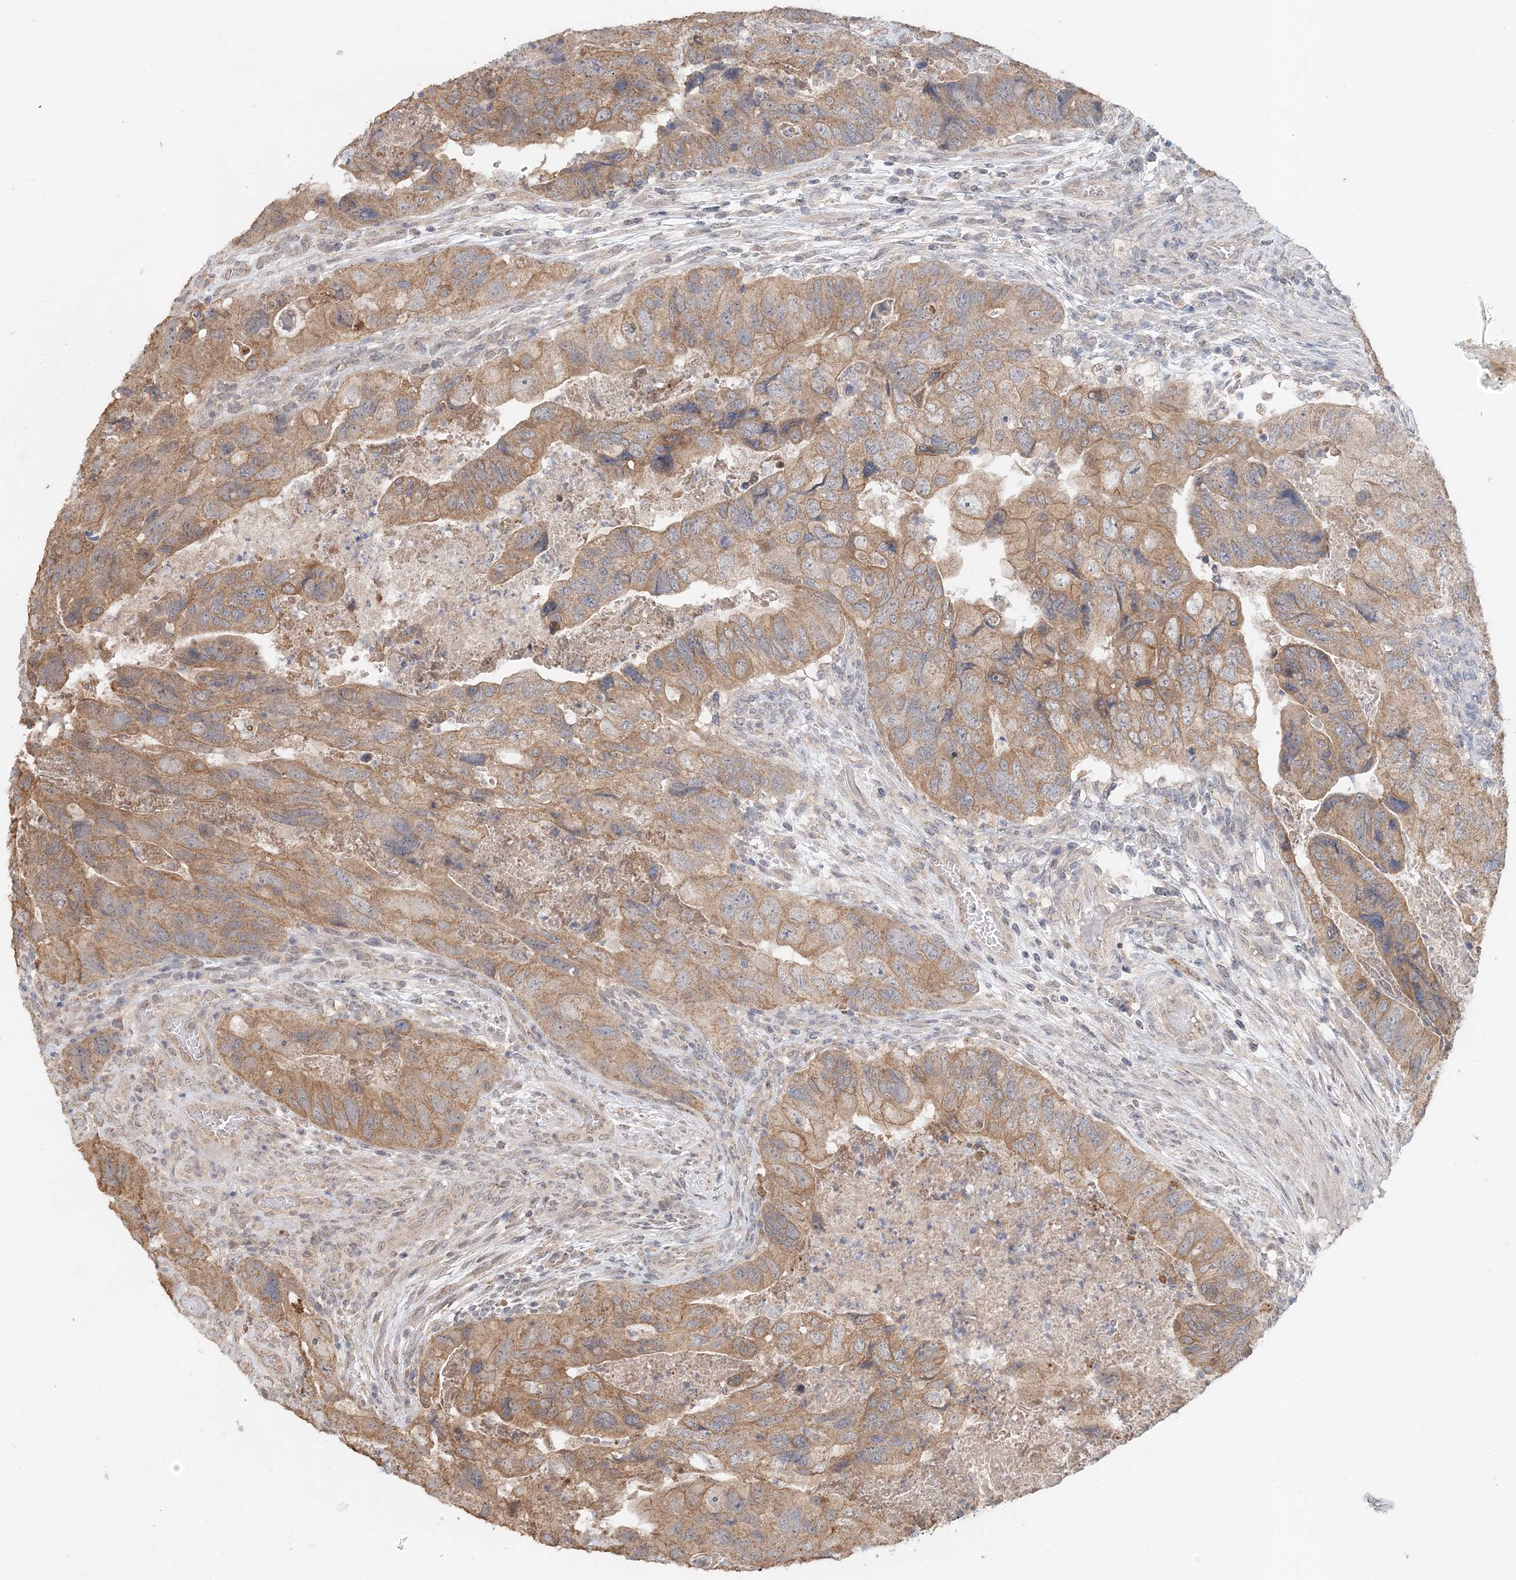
{"staining": {"intensity": "moderate", "quantity": ">75%", "location": "cytoplasmic/membranous"}, "tissue": "colorectal cancer", "cell_type": "Tumor cells", "image_type": "cancer", "snomed": [{"axis": "morphology", "description": "Adenocarcinoma, NOS"}, {"axis": "topography", "description": "Rectum"}], "caption": "Immunohistochemical staining of human colorectal adenocarcinoma reveals medium levels of moderate cytoplasmic/membranous protein expression in about >75% of tumor cells.", "gene": "FBXO38", "patient": {"sex": "male", "age": 63}}